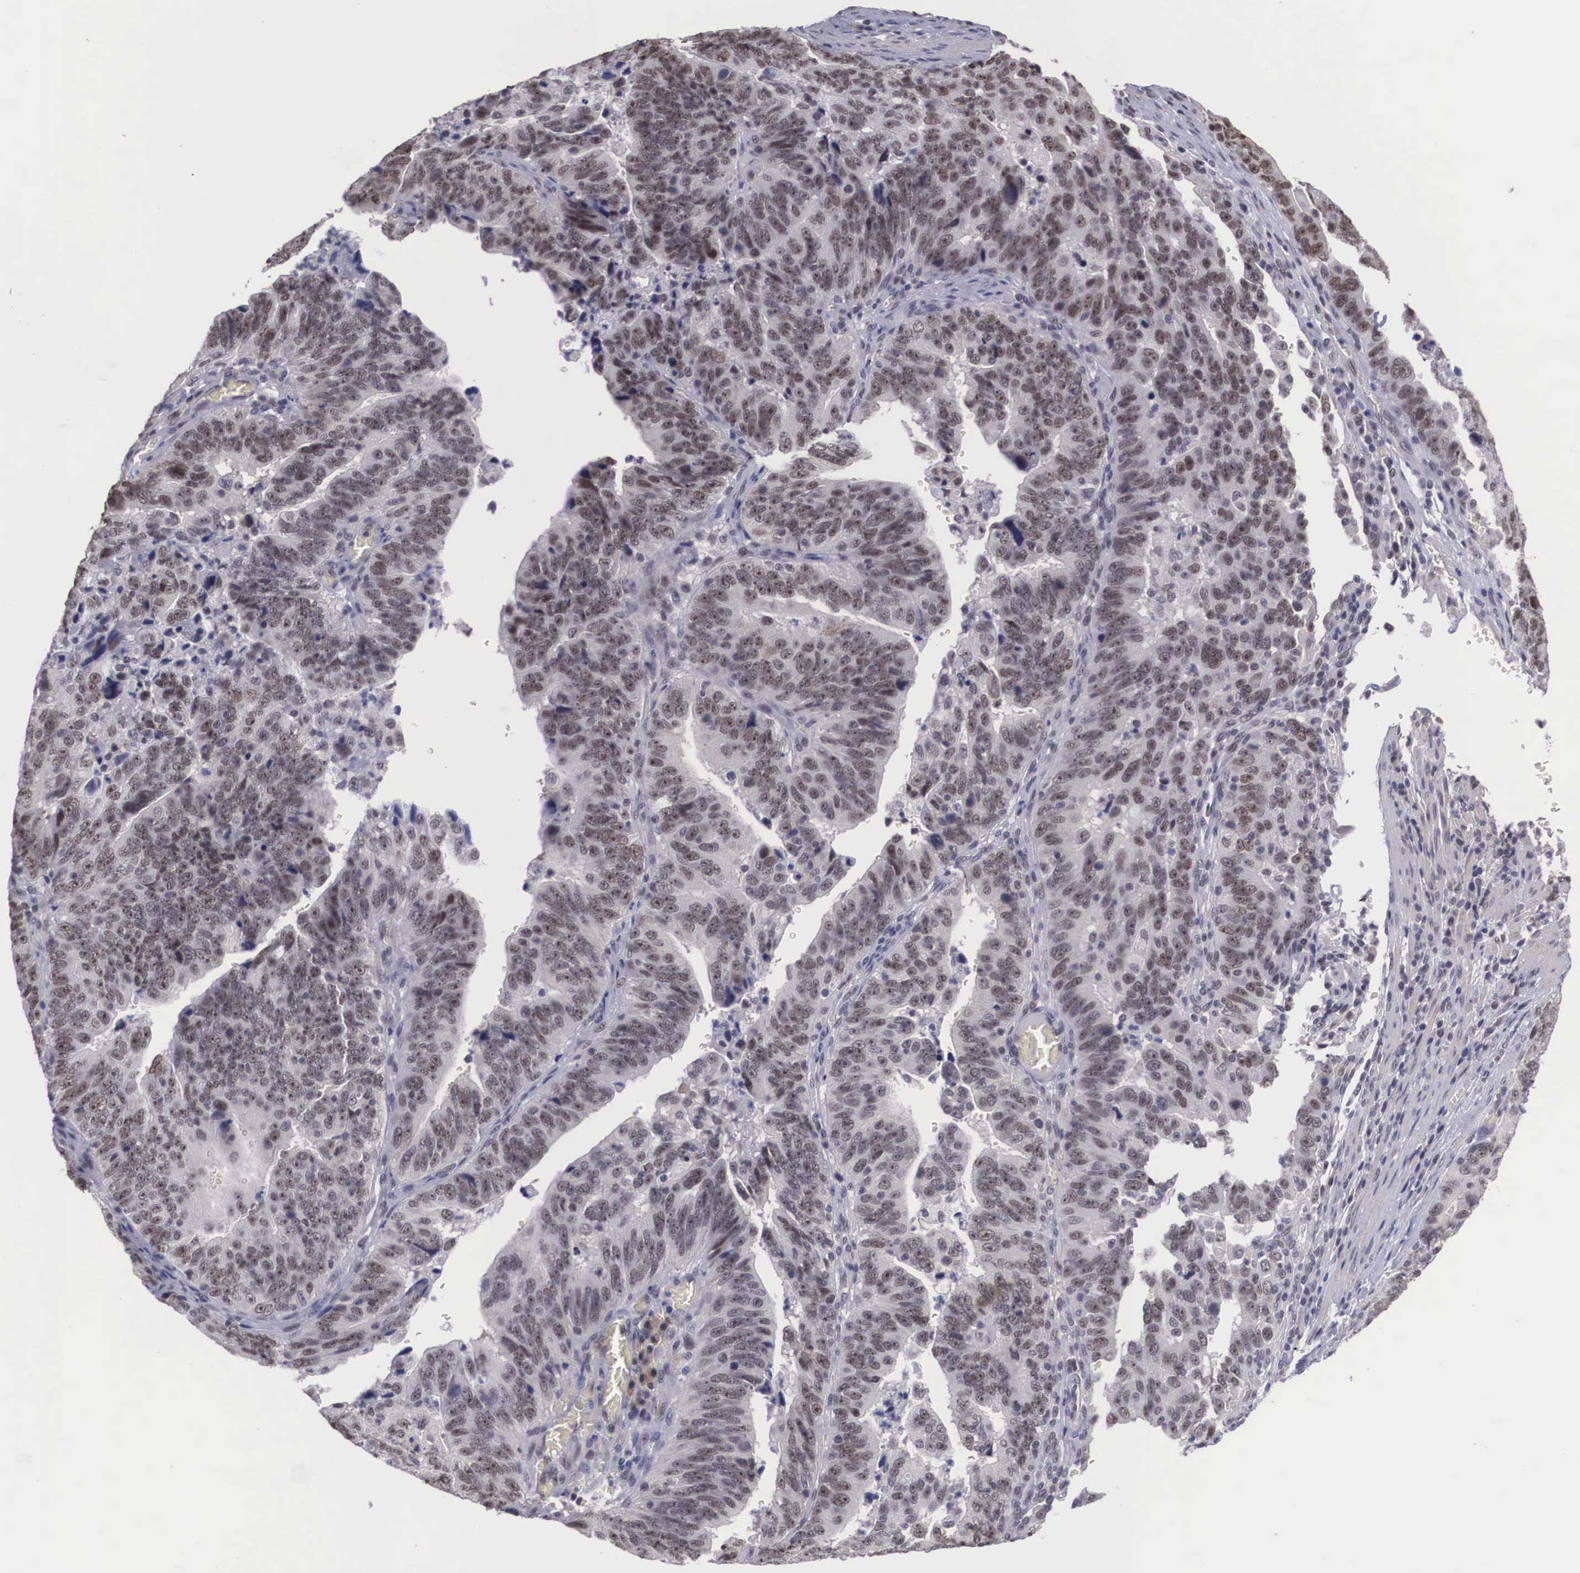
{"staining": {"intensity": "weak", "quantity": ">75%", "location": "nuclear"}, "tissue": "stomach cancer", "cell_type": "Tumor cells", "image_type": "cancer", "snomed": [{"axis": "morphology", "description": "Adenocarcinoma, NOS"}, {"axis": "topography", "description": "Stomach, upper"}], "caption": "Brown immunohistochemical staining in human stomach cancer (adenocarcinoma) shows weak nuclear expression in approximately >75% of tumor cells. (brown staining indicates protein expression, while blue staining denotes nuclei).", "gene": "ZNF275", "patient": {"sex": "female", "age": 50}}